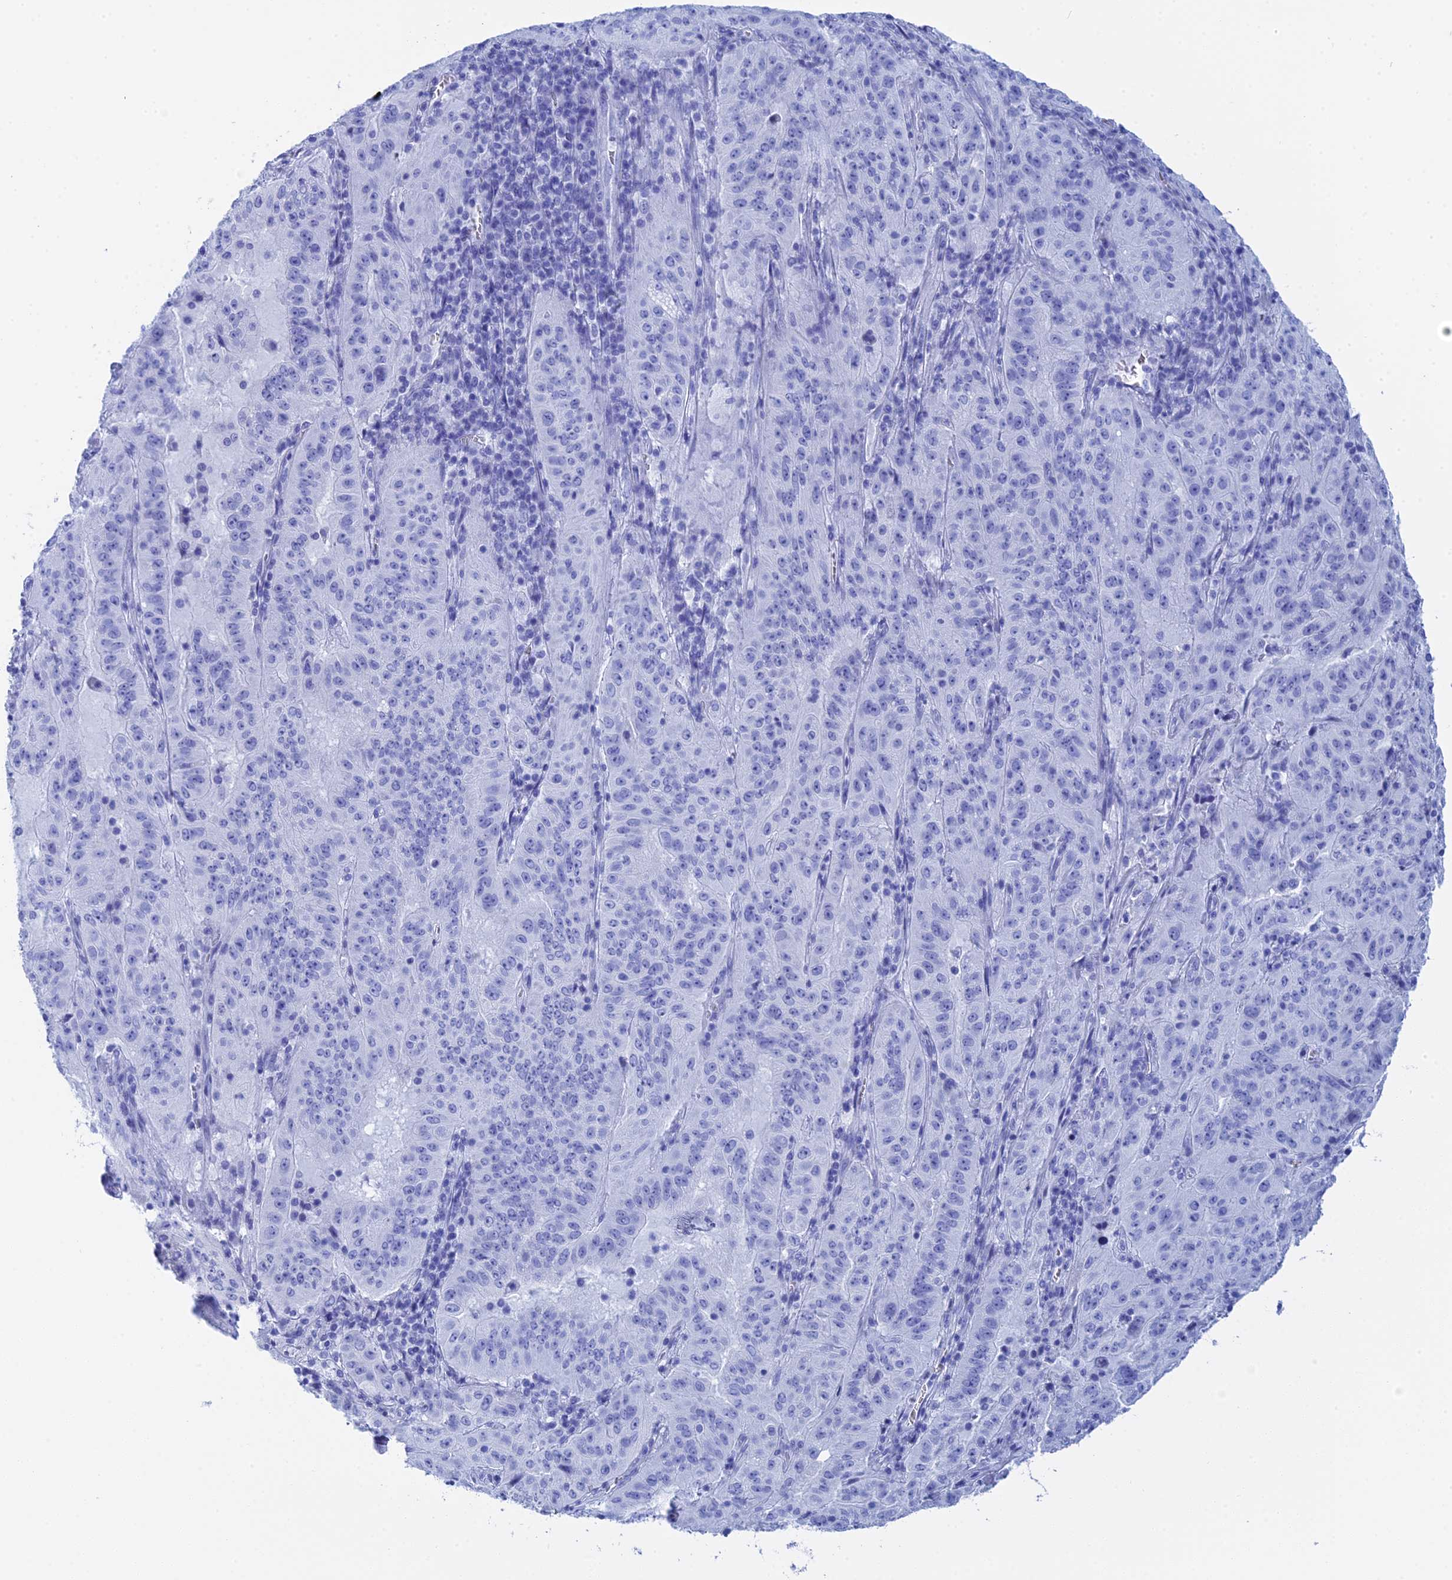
{"staining": {"intensity": "negative", "quantity": "none", "location": "none"}, "tissue": "pancreatic cancer", "cell_type": "Tumor cells", "image_type": "cancer", "snomed": [{"axis": "morphology", "description": "Adenocarcinoma, NOS"}, {"axis": "topography", "description": "Pancreas"}], "caption": "This micrograph is of adenocarcinoma (pancreatic) stained with IHC to label a protein in brown with the nuclei are counter-stained blue. There is no staining in tumor cells.", "gene": "TEX101", "patient": {"sex": "male", "age": 63}}